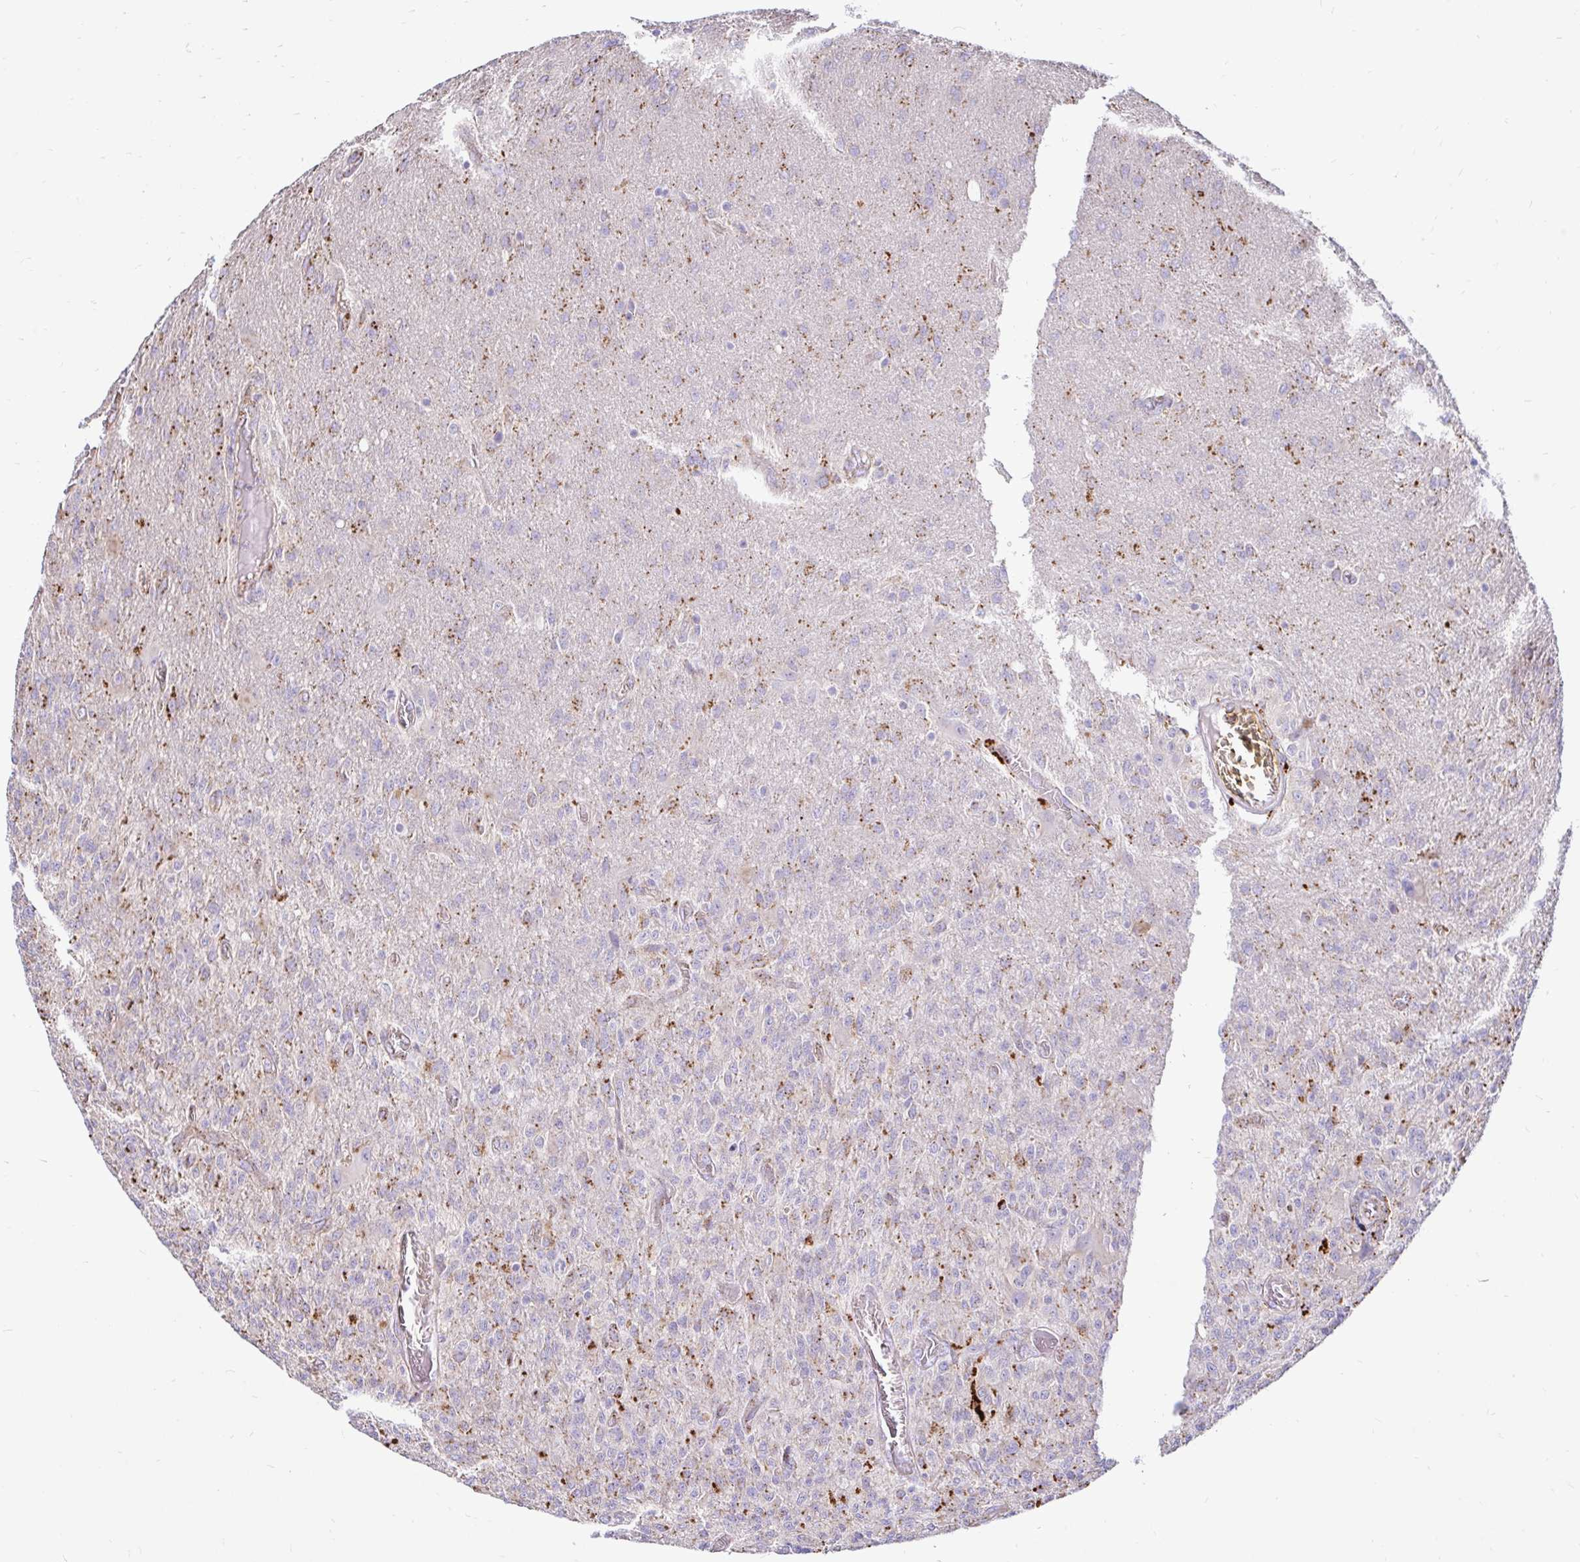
{"staining": {"intensity": "moderate", "quantity": "<25%", "location": "cytoplasmic/membranous"}, "tissue": "glioma", "cell_type": "Tumor cells", "image_type": "cancer", "snomed": [{"axis": "morphology", "description": "Glioma, malignant, High grade"}, {"axis": "topography", "description": "Brain"}], "caption": "A brown stain highlights moderate cytoplasmic/membranous staining of a protein in glioma tumor cells.", "gene": "FUCA1", "patient": {"sex": "male", "age": 61}}